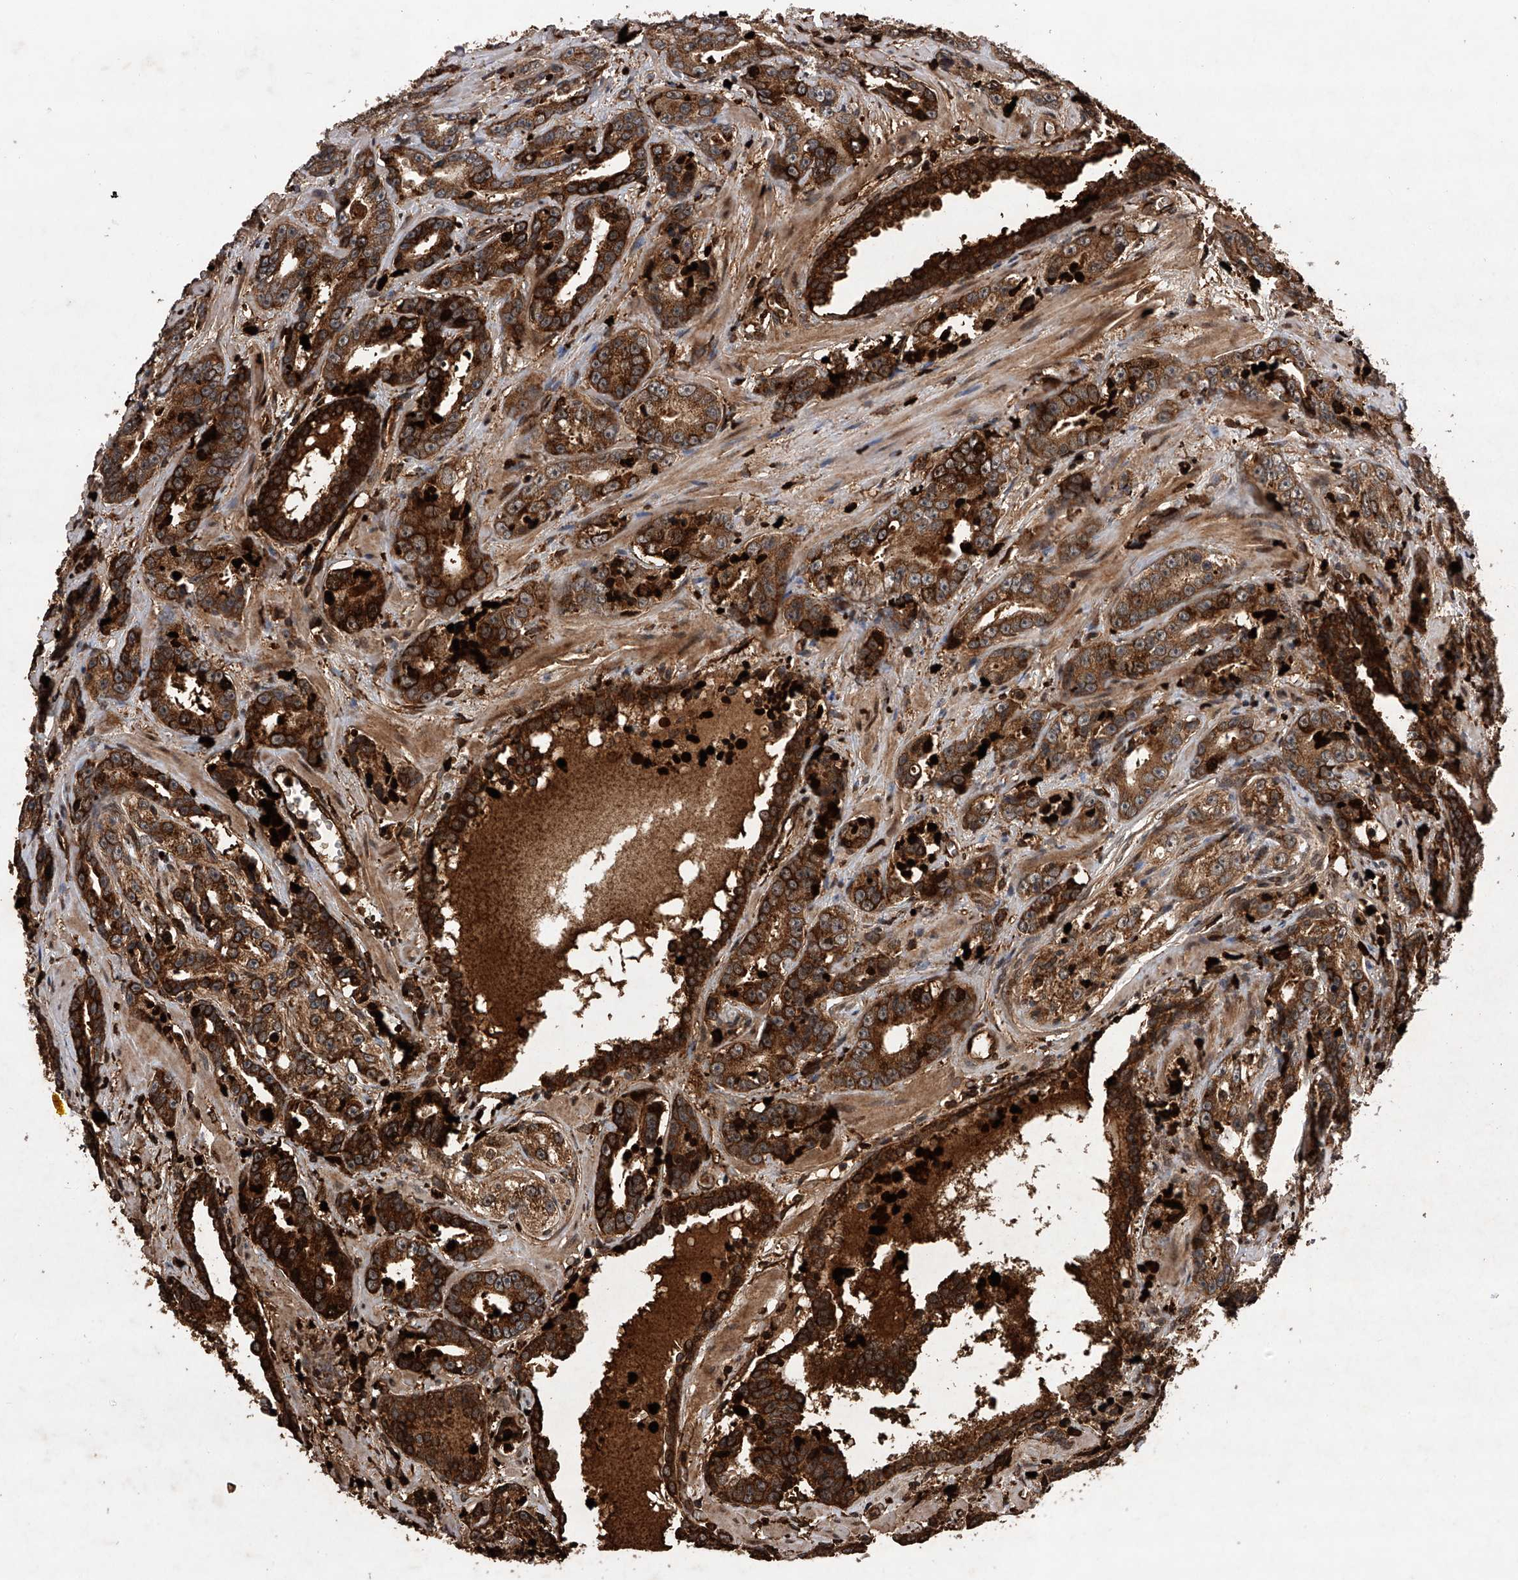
{"staining": {"intensity": "strong", "quantity": ">75%", "location": "cytoplasmic/membranous"}, "tissue": "prostate cancer", "cell_type": "Tumor cells", "image_type": "cancer", "snomed": [{"axis": "morphology", "description": "Adenocarcinoma, High grade"}, {"axis": "topography", "description": "Prostate"}], "caption": "Protein expression analysis of prostate cancer (high-grade adenocarcinoma) displays strong cytoplasmic/membranous expression in about >75% of tumor cells.", "gene": "MAP3K11", "patient": {"sex": "male", "age": 62}}